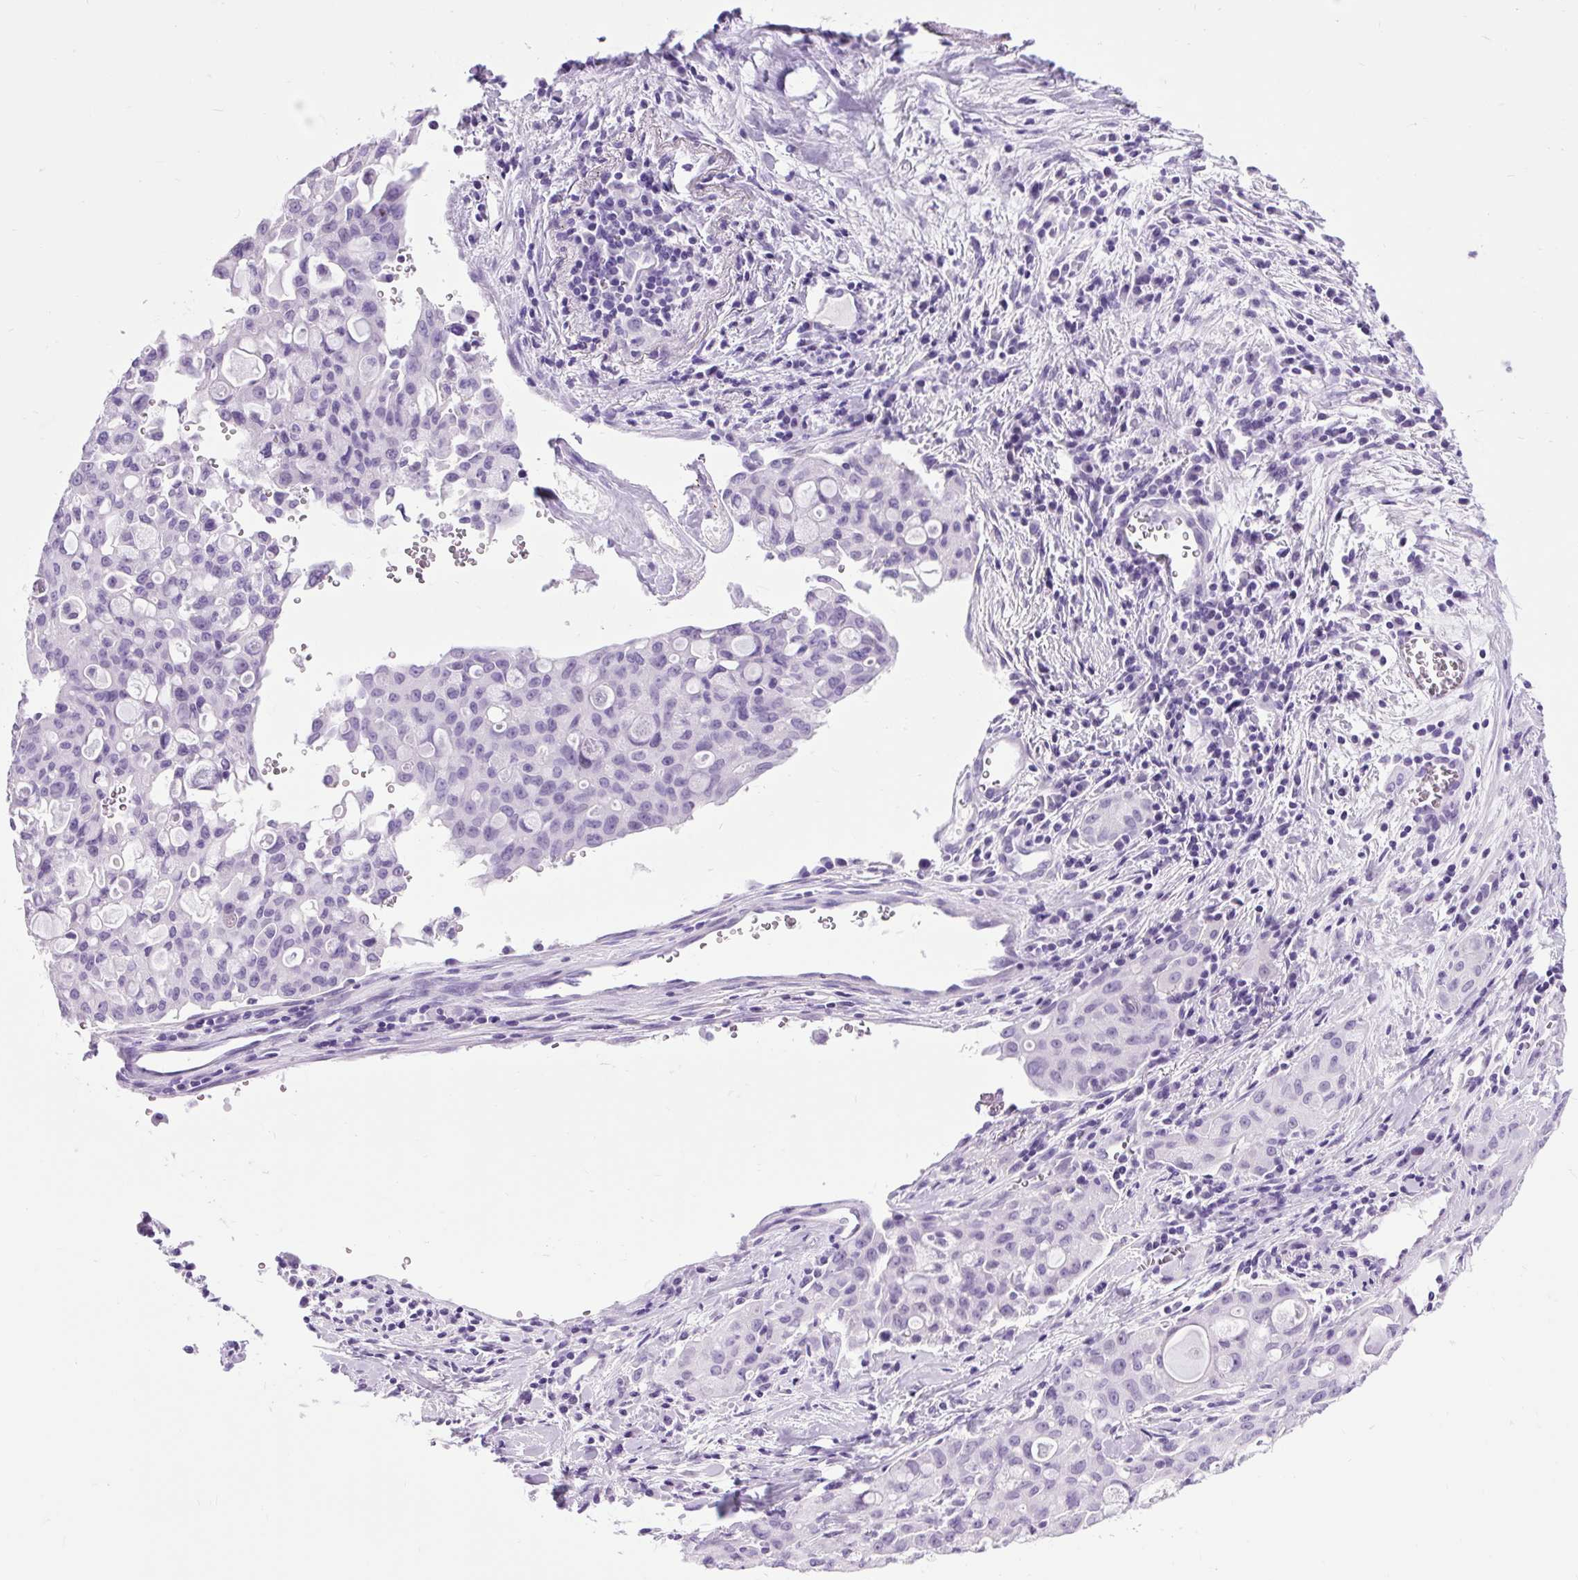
{"staining": {"intensity": "negative", "quantity": "none", "location": "none"}, "tissue": "lung cancer", "cell_type": "Tumor cells", "image_type": "cancer", "snomed": [{"axis": "morphology", "description": "Adenocarcinoma, NOS"}, {"axis": "topography", "description": "Lung"}], "caption": "Immunohistochemical staining of human lung adenocarcinoma displays no significant expression in tumor cells. The staining is performed using DAB (3,3'-diaminobenzidine) brown chromogen with nuclei counter-stained in using hematoxylin.", "gene": "DPP6", "patient": {"sex": "female", "age": 44}}